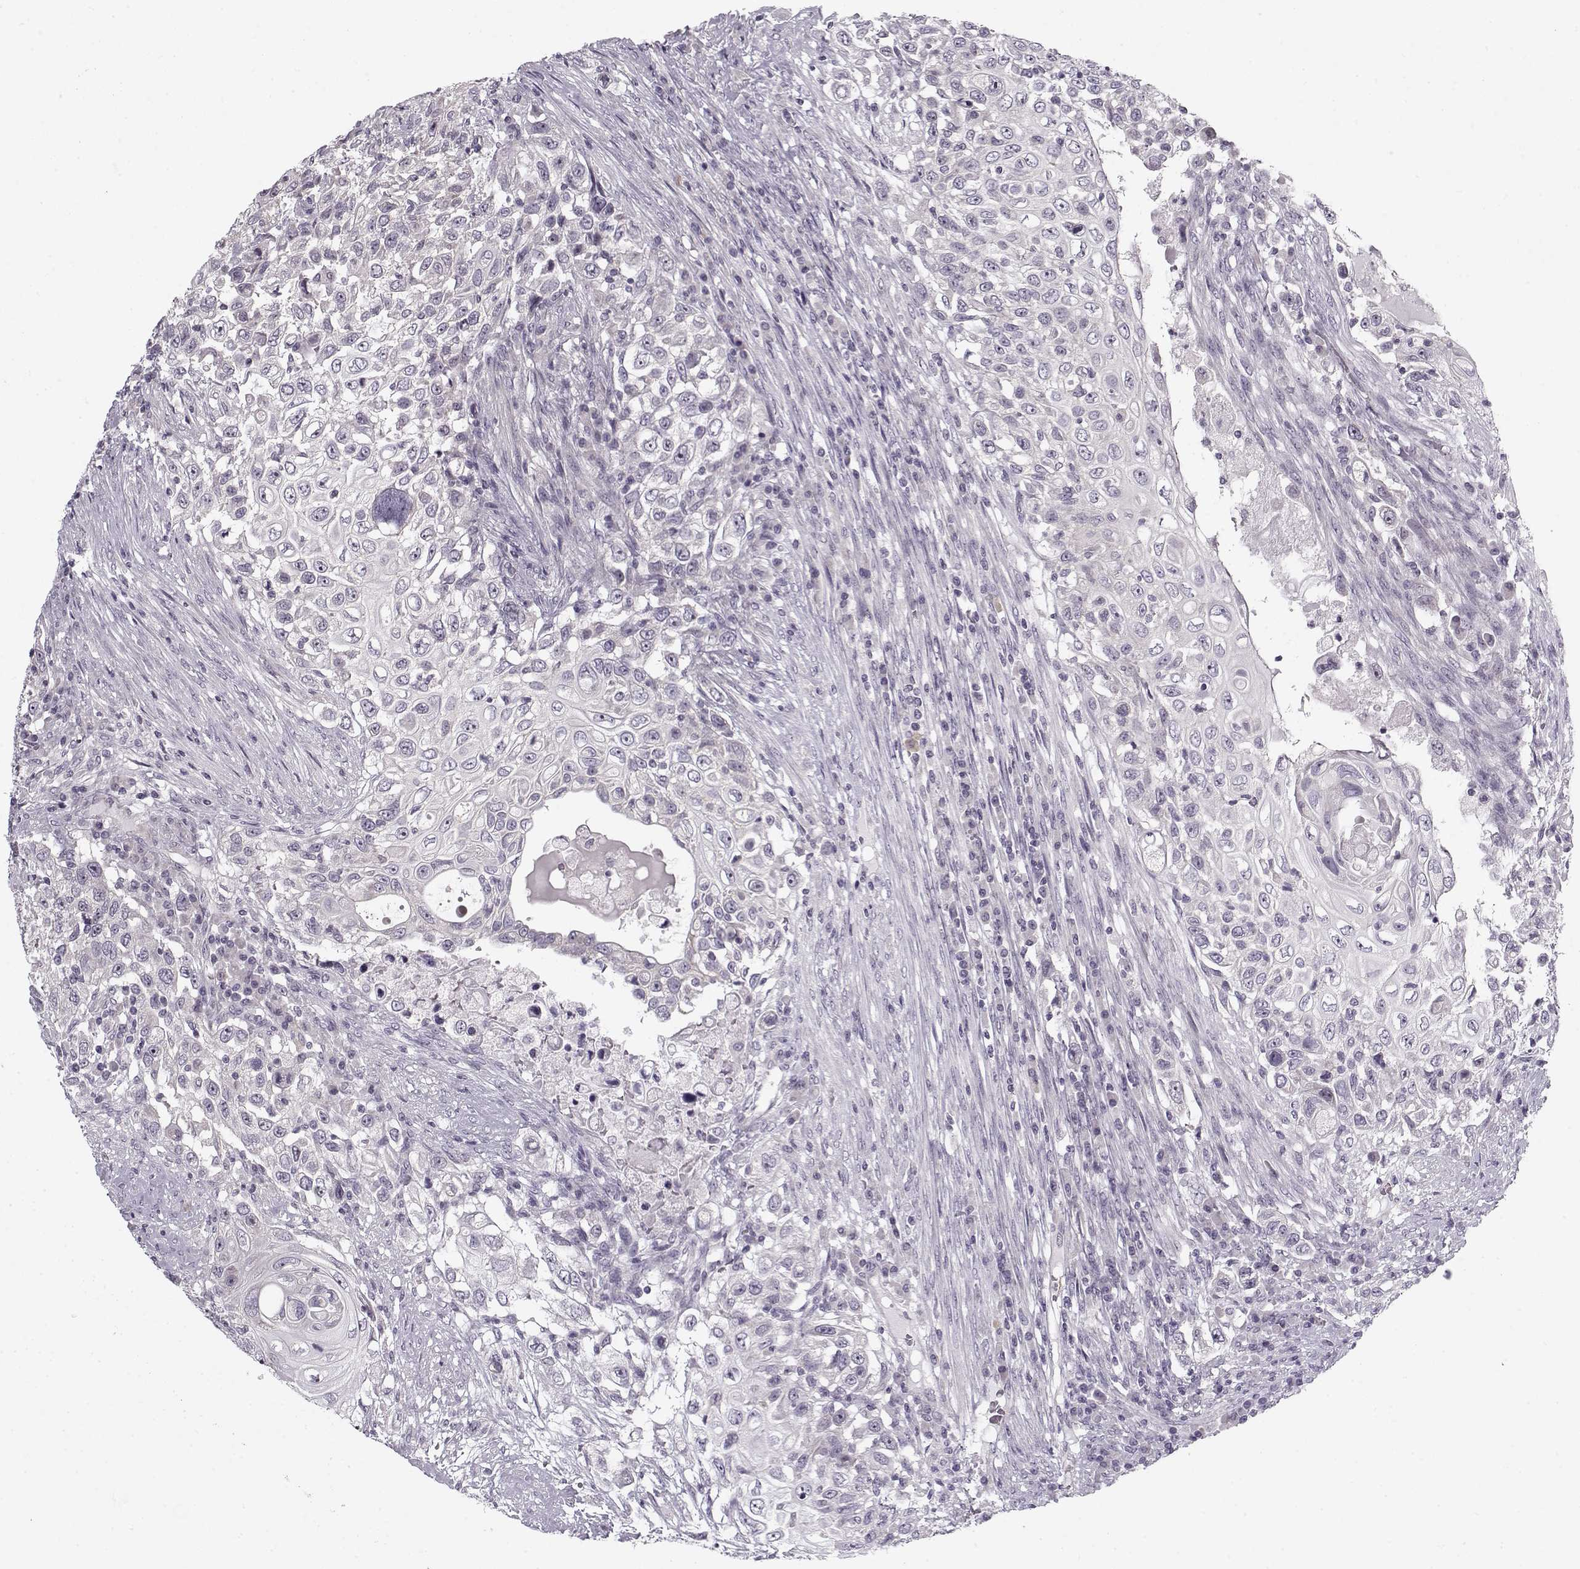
{"staining": {"intensity": "negative", "quantity": "none", "location": "none"}, "tissue": "urothelial cancer", "cell_type": "Tumor cells", "image_type": "cancer", "snomed": [{"axis": "morphology", "description": "Urothelial carcinoma, High grade"}, {"axis": "topography", "description": "Urinary bladder"}], "caption": "Immunohistochemistry of human urothelial cancer reveals no staining in tumor cells.", "gene": "PNMT", "patient": {"sex": "female", "age": 56}}